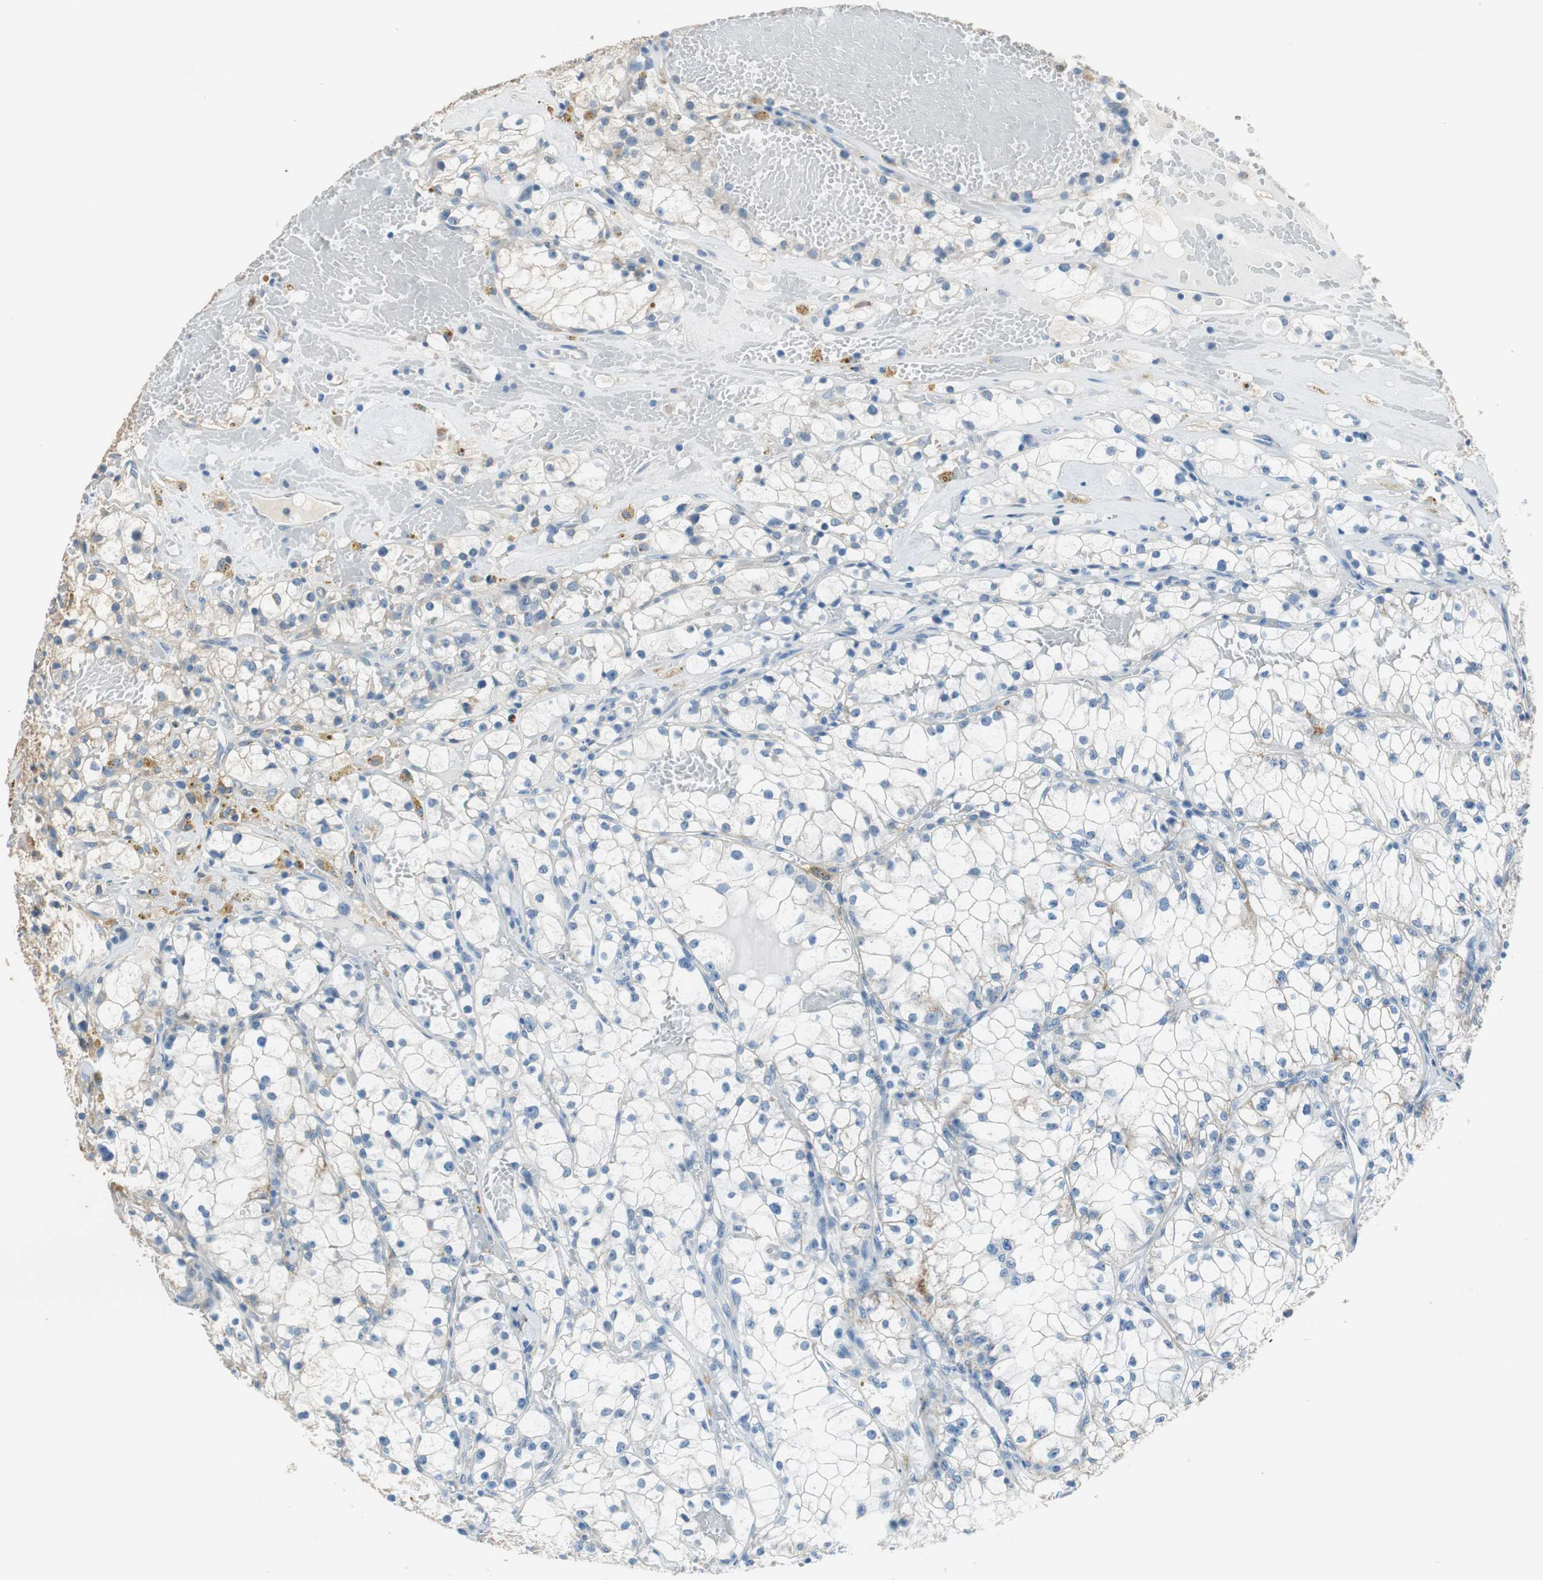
{"staining": {"intensity": "strong", "quantity": "<25%", "location": "cytoplasmic/membranous"}, "tissue": "renal cancer", "cell_type": "Tumor cells", "image_type": "cancer", "snomed": [{"axis": "morphology", "description": "Adenocarcinoma, NOS"}, {"axis": "topography", "description": "Kidney"}], "caption": "Strong cytoplasmic/membranous expression is identified in approximately <25% of tumor cells in renal cancer (adenocarcinoma).", "gene": "ALDH4A1", "patient": {"sex": "male", "age": 56}}